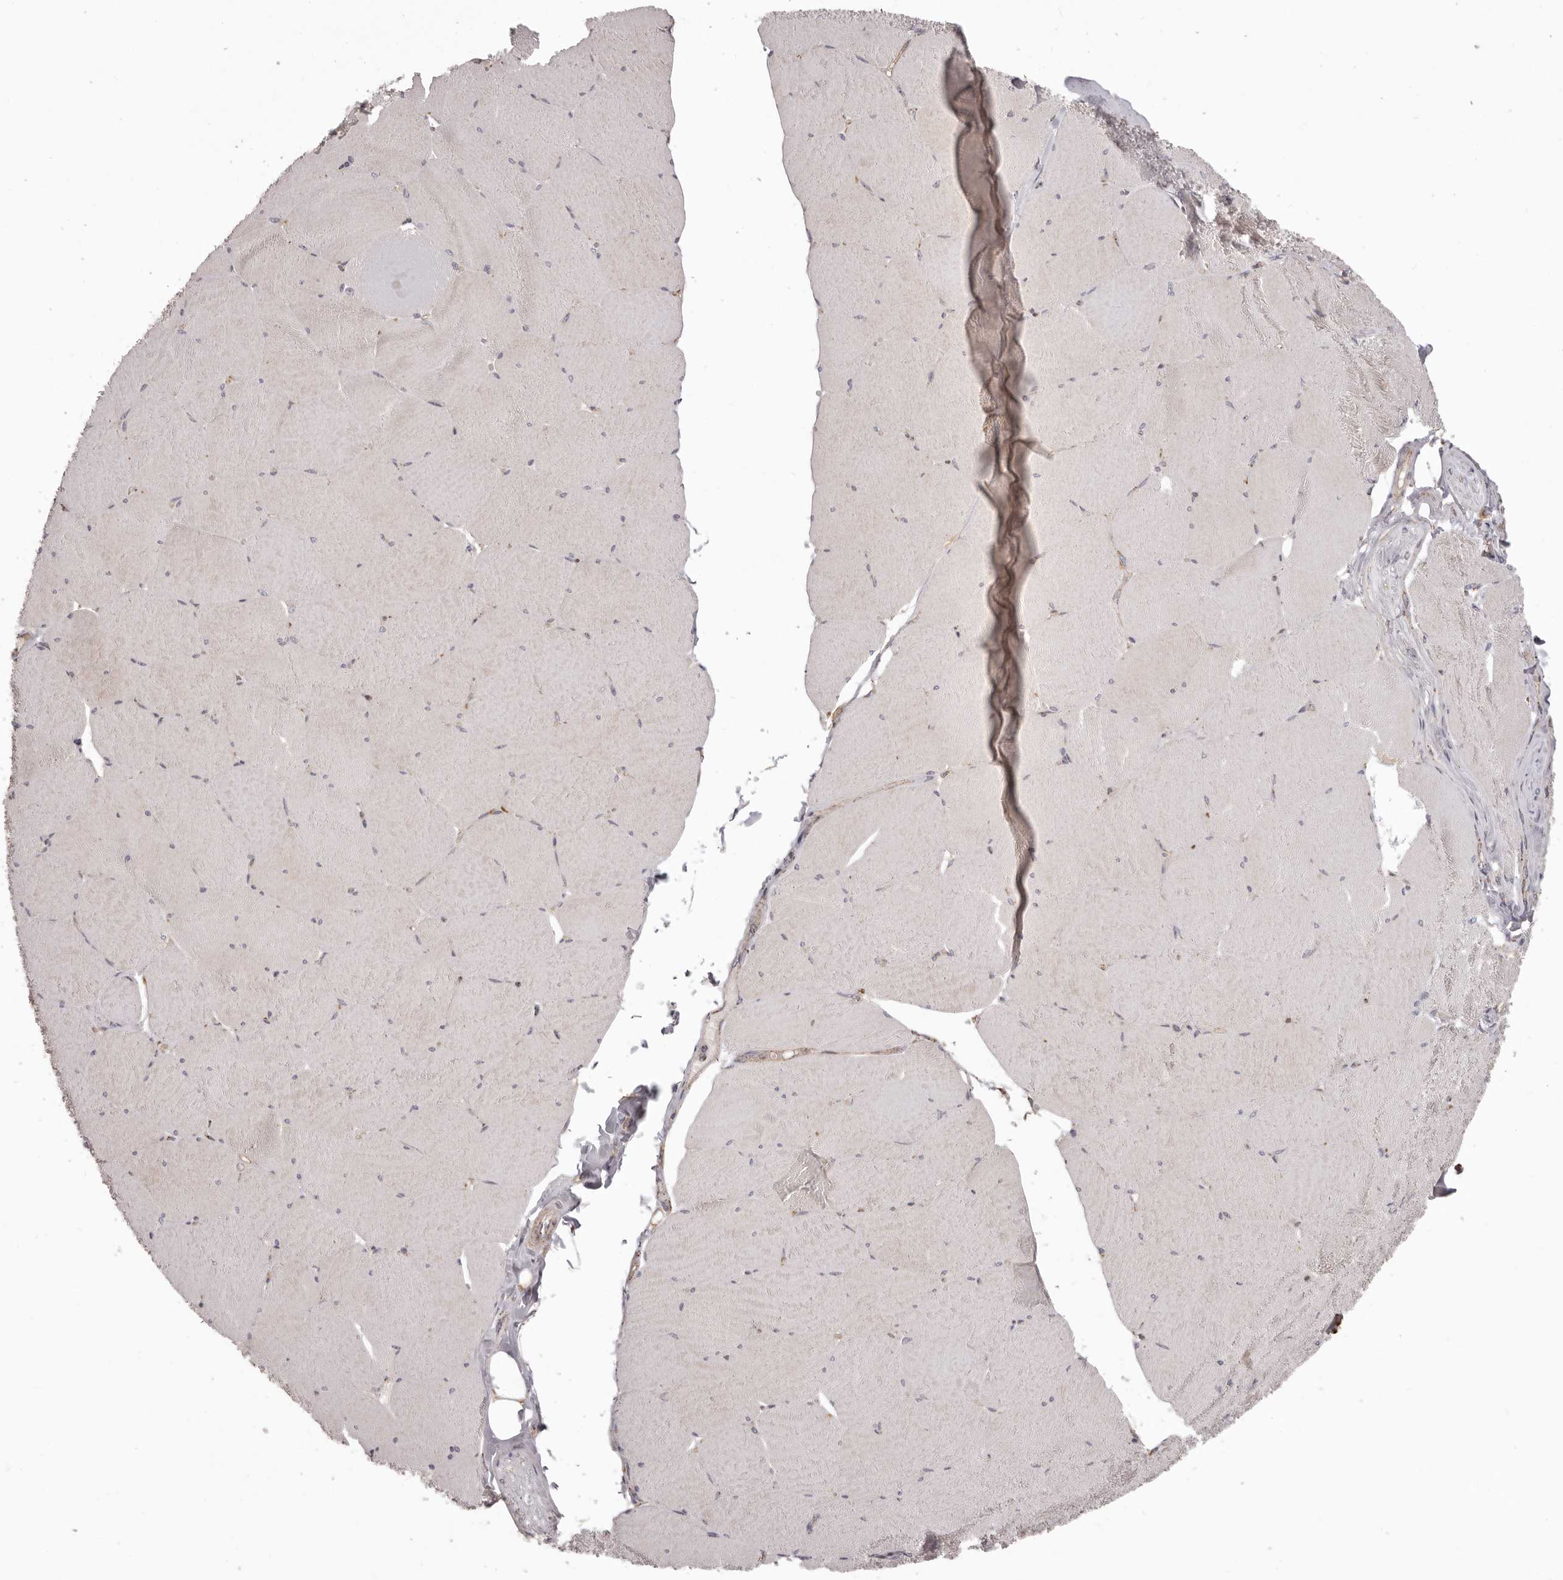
{"staining": {"intensity": "weak", "quantity": "<25%", "location": "cytoplasmic/membranous"}, "tissue": "skeletal muscle", "cell_type": "Myocytes", "image_type": "normal", "snomed": [{"axis": "morphology", "description": "Normal tissue, NOS"}, {"axis": "topography", "description": "Skeletal muscle"}, {"axis": "topography", "description": "Head-Neck"}], "caption": "High magnification brightfield microscopy of normal skeletal muscle stained with DAB (brown) and counterstained with hematoxylin (blue): myocytes show no significant expression.", "gene": "CHRM2", "patient": {"sex": "male", "age": 66}}